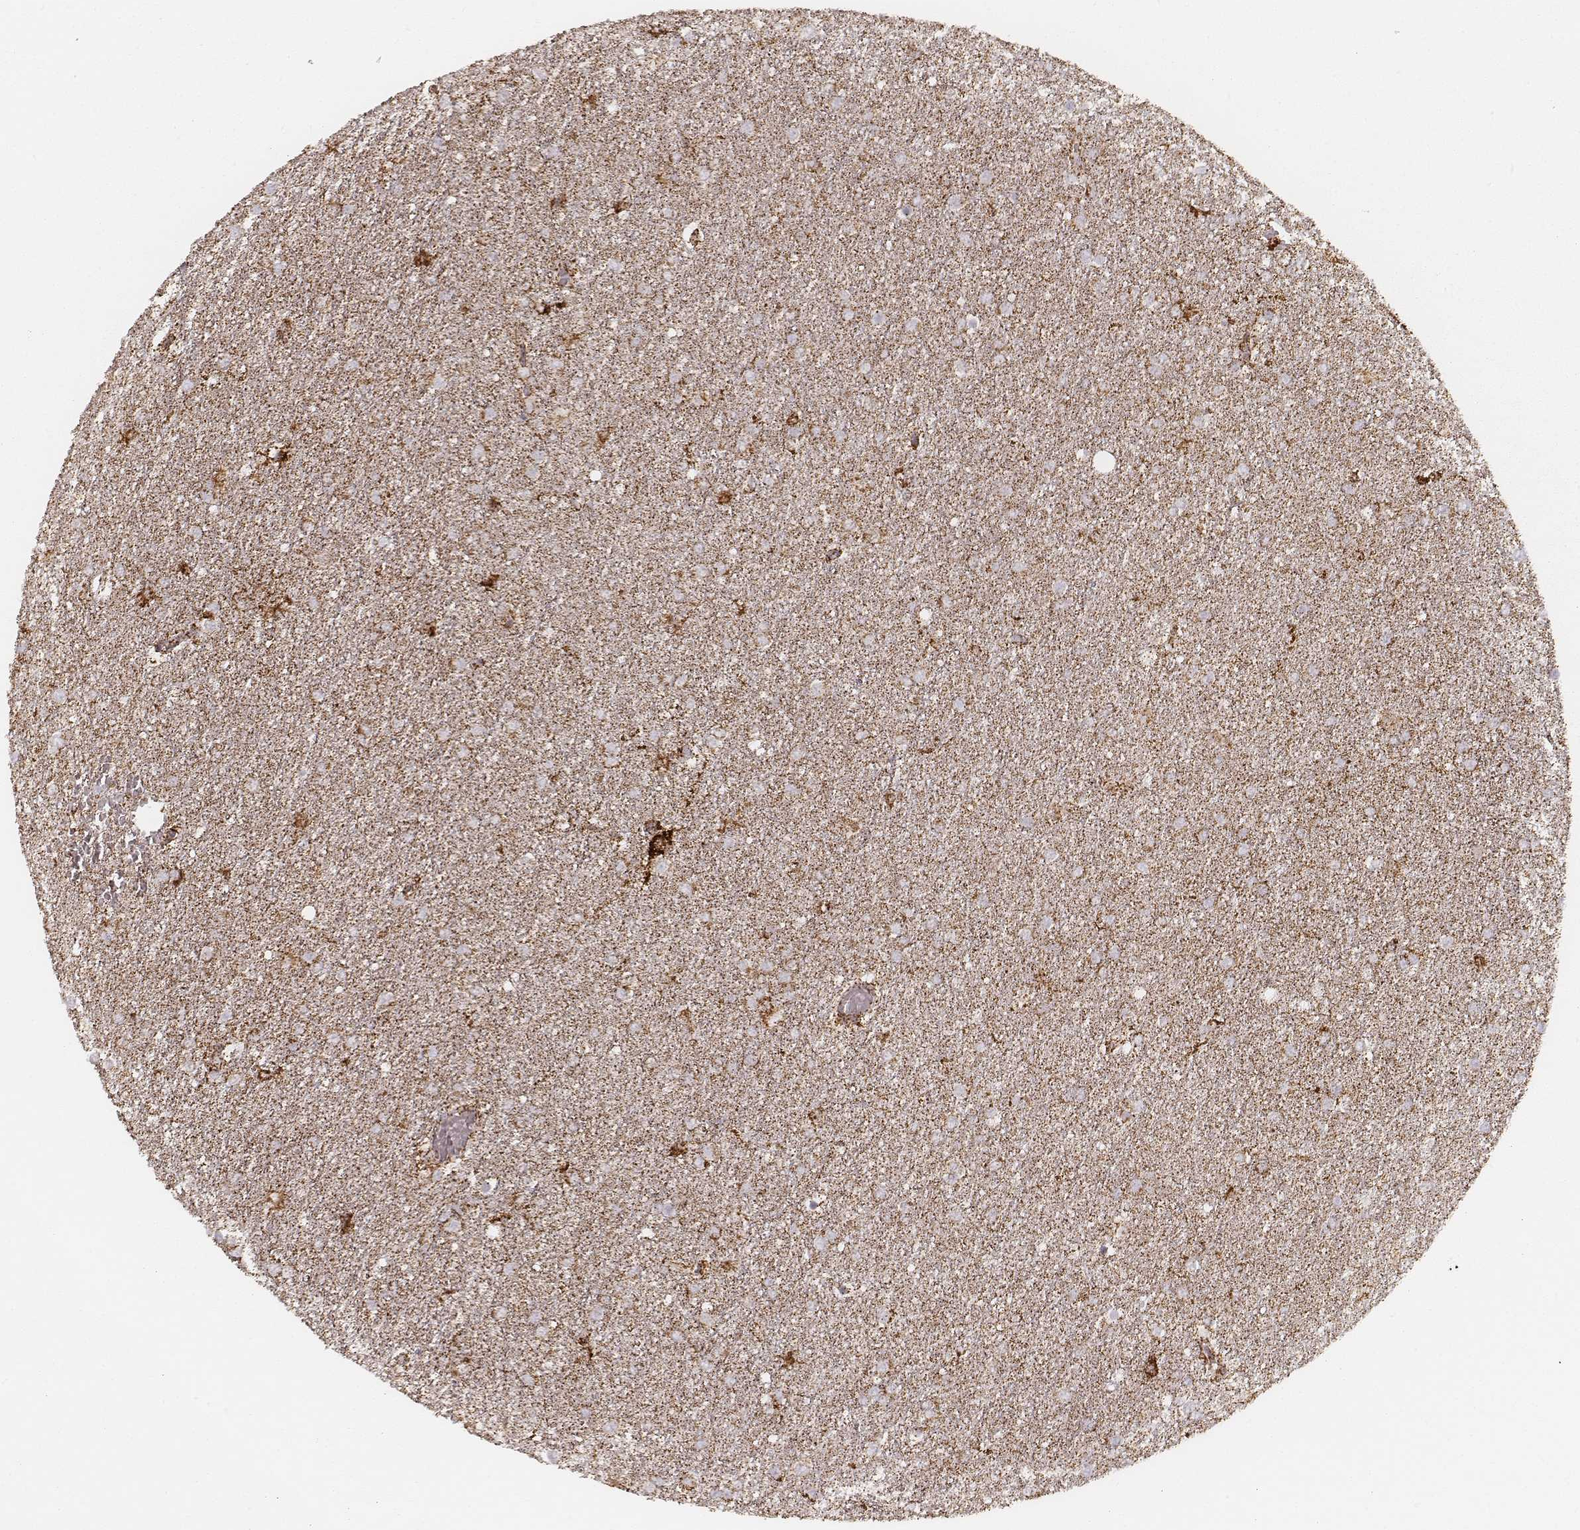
{"staining": {"intensity": "moderate", "quantity": ">75%", "location": "cytoplasmic/membranous"}, "tissue": "glioma", "cell_type": "Tumor cells", "image_type": "cancer", "snomed": [{"axis": "morphology", "description": "Glioma, malignant, High grade"}, {"axis": "topography", "description": "Brain"}], "caption": "Immunohistochemistry (IHC) (DAB) staining of glioma shows moderate cytoplasmic/membranous protein expression in approximately >75% of tumor cells.", "gene": "CS", "patient": {"sex": "female", "age": 61}}